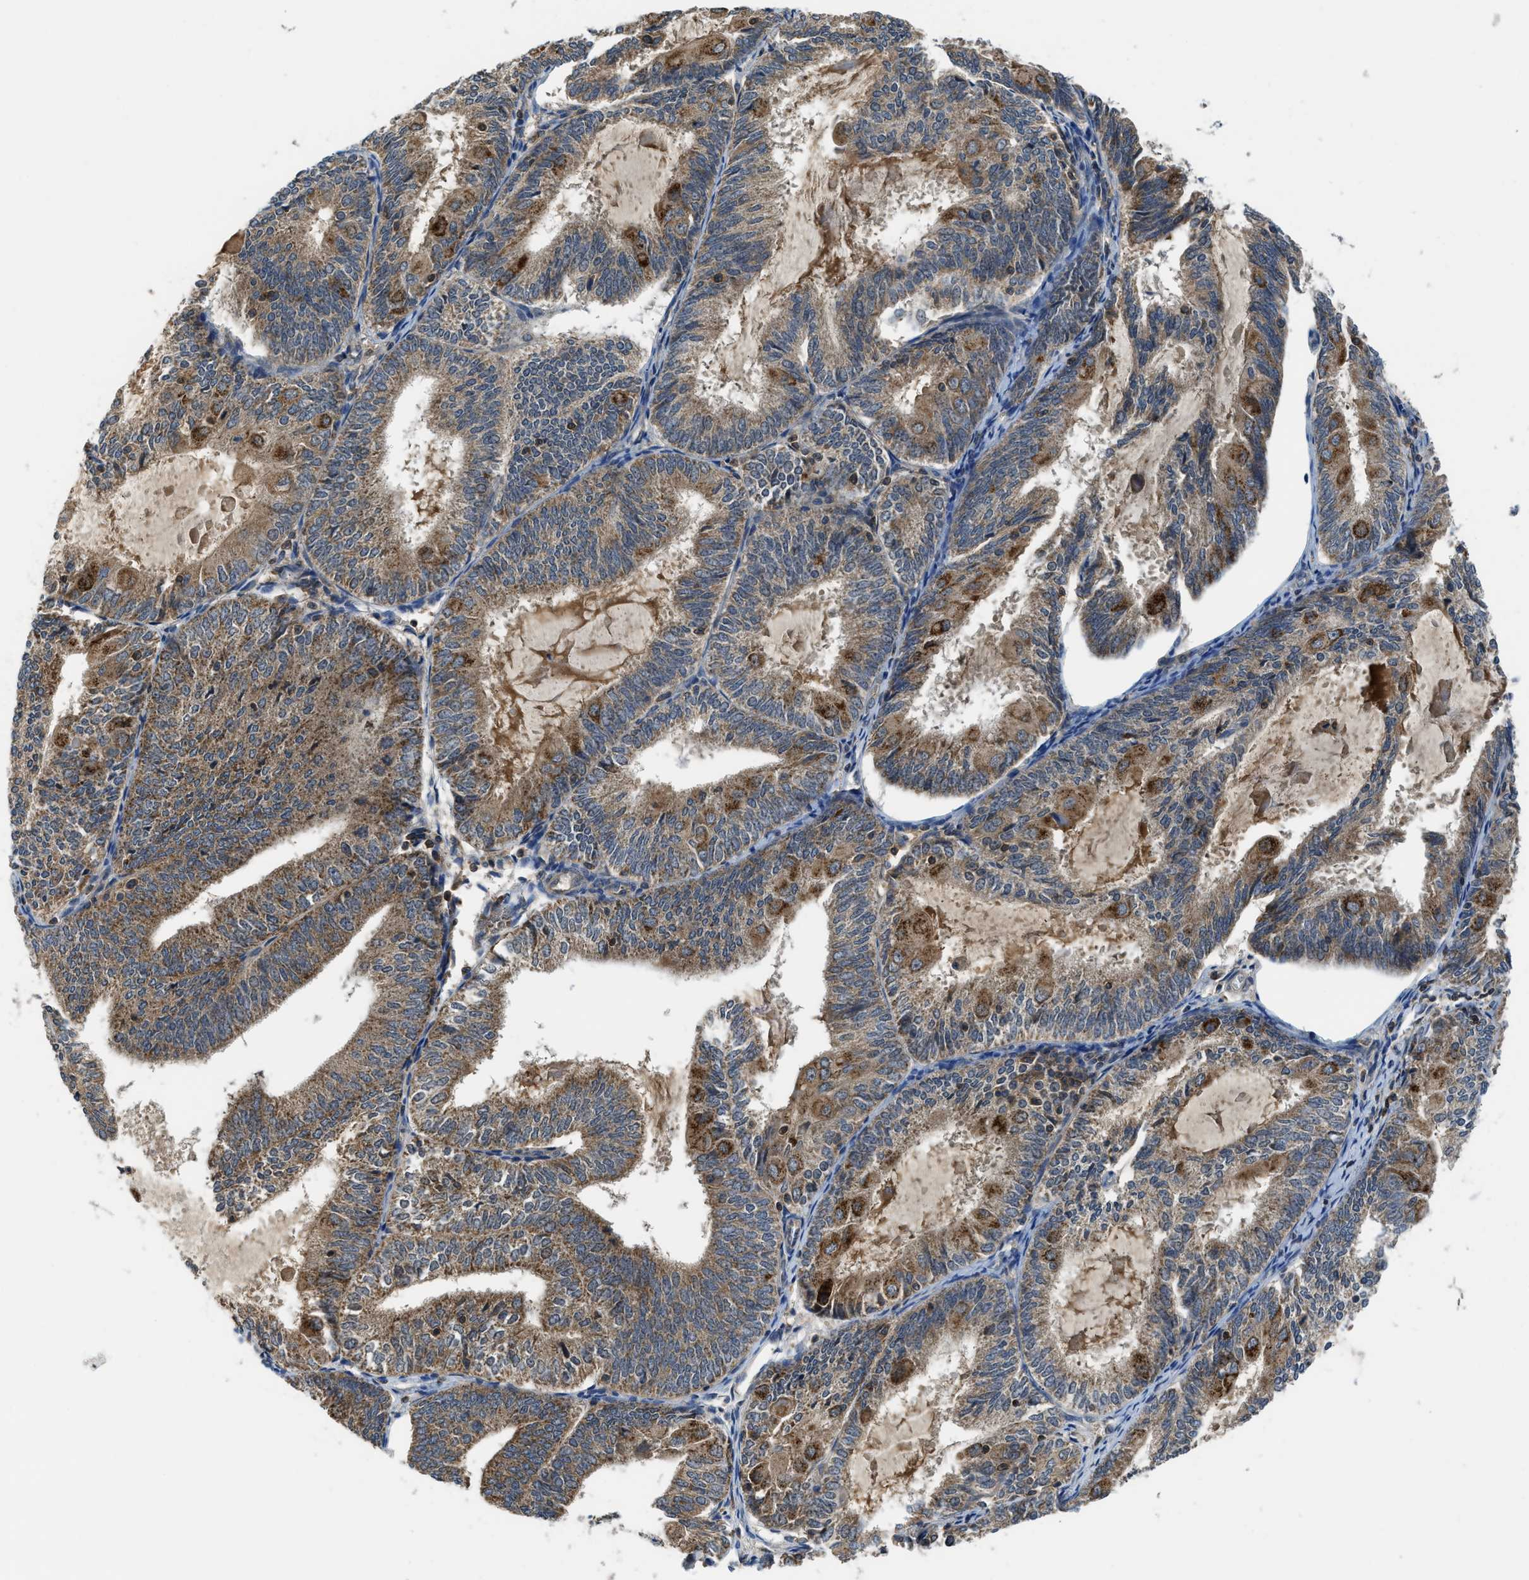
{"staining": {"intensity": "moderate", "quantity": ">75%", "location": "cytoplasmic/membranous"}, "tissue": "endometrial cancer", "cell_type": "Tumor cells", "image_type": "cancer", "snomed": [{"axis": "morphology", "description": "Adenocarcinoma, NOS"}, {"axis": "topography", "description": "Endometrium"}], "caption": "Moderate cytoplasmic/membranous staining for a protein is identified in approximately >75% of tumor cells of adenocarcinoma (endometrial) using IHC.", "gene": "PAFAH2", "patient": {"sex": "female", "age": 81}}